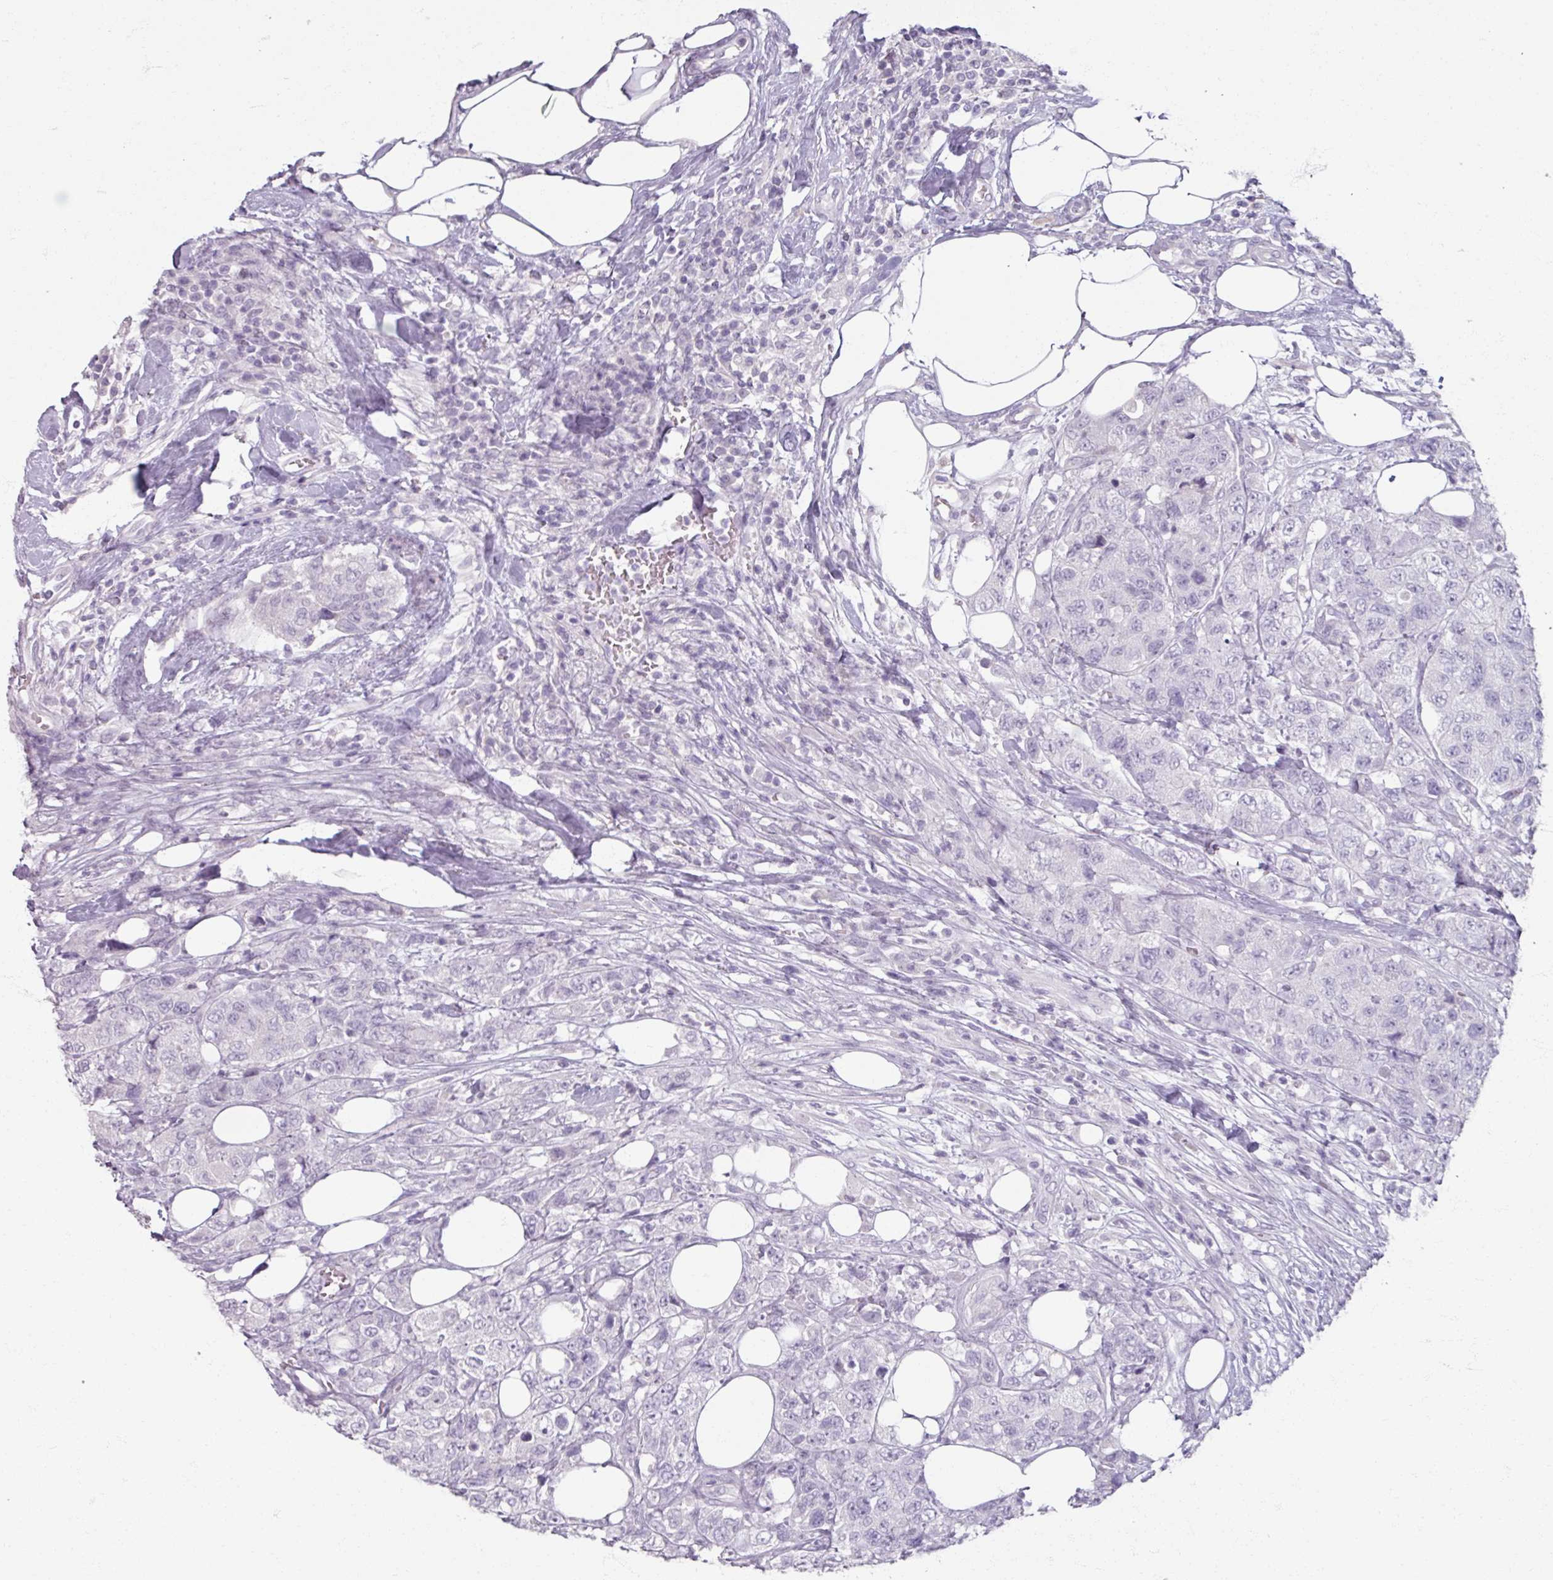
{"staining": {"intensity": "negative", "quantity": "none", "location": "none"}, "tissue": "urothelial cancer", "cell_type": "Tumor cells", "image_type": "cancer", "snomed": [{"axis": "morphology", "description": "Urothelial carcinoma, High grade"}, {"axis": "topography", "description": "Urinary bladder"}], "caption": "DAB (3,3'-diaminobenzidine) immunohistochemical staining of human urothelial cancer displays no significant staining in tumor cells.", "gene": "TG", "patient": {"sex": "female", "age": 78}}